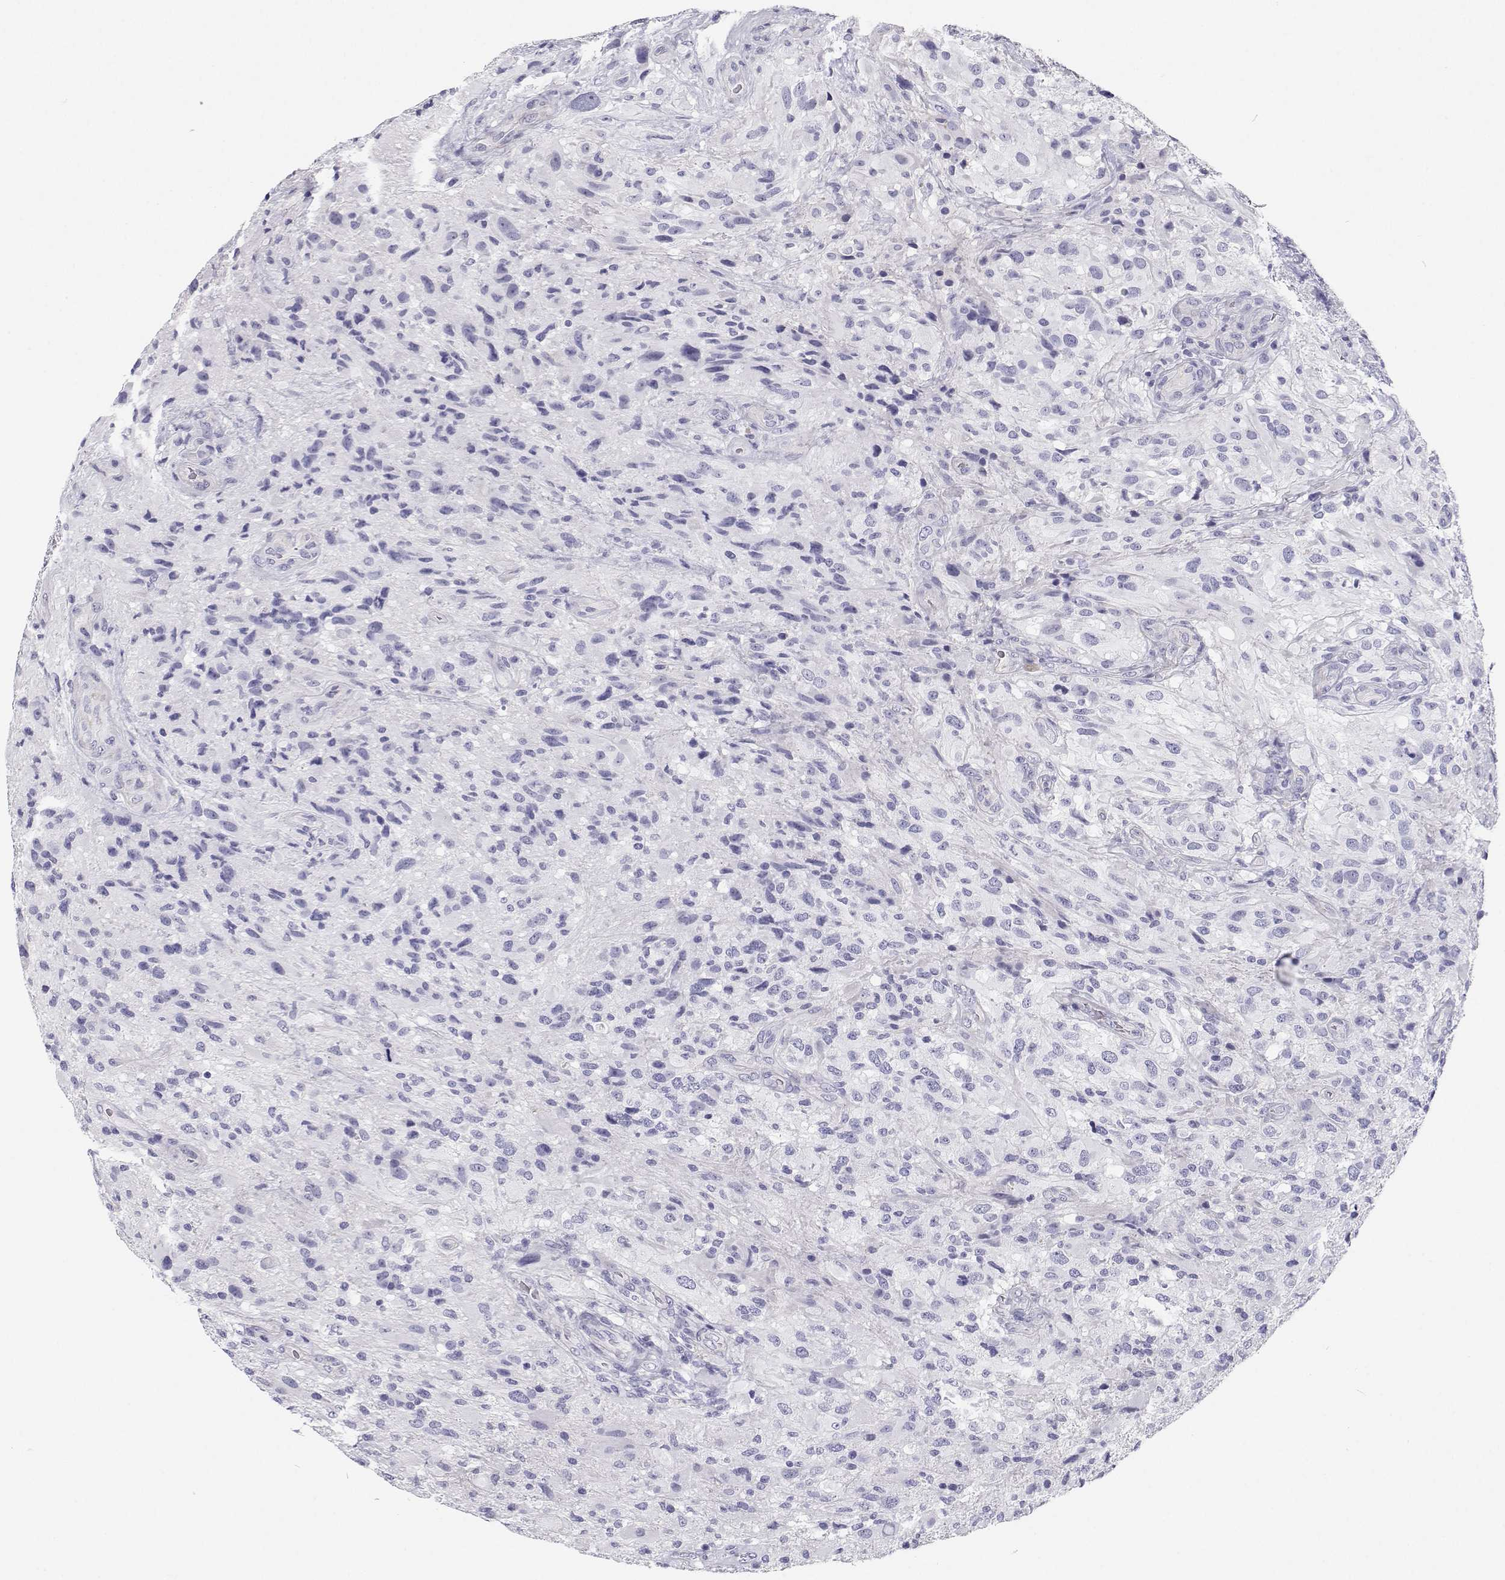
{"staining": {"intensity": "negative", "quantity": "none", "location": "none"}, "tissue": "glioma", "cell_type": "Tumor cells", "image_type": "cancer", "snomed": [{"axis": "morphology", "description": "Glioma, malignant, High grade"}, {"axis": "topography", "description": "Brain"}], "caption": "IHC image of neoplastic tissue: human malignant high-grade glioma stained with DAB reveals no significant protein expression in tumor cells.", "gene": "BHMT", "patient": {"sex": "male", "age": 53}}